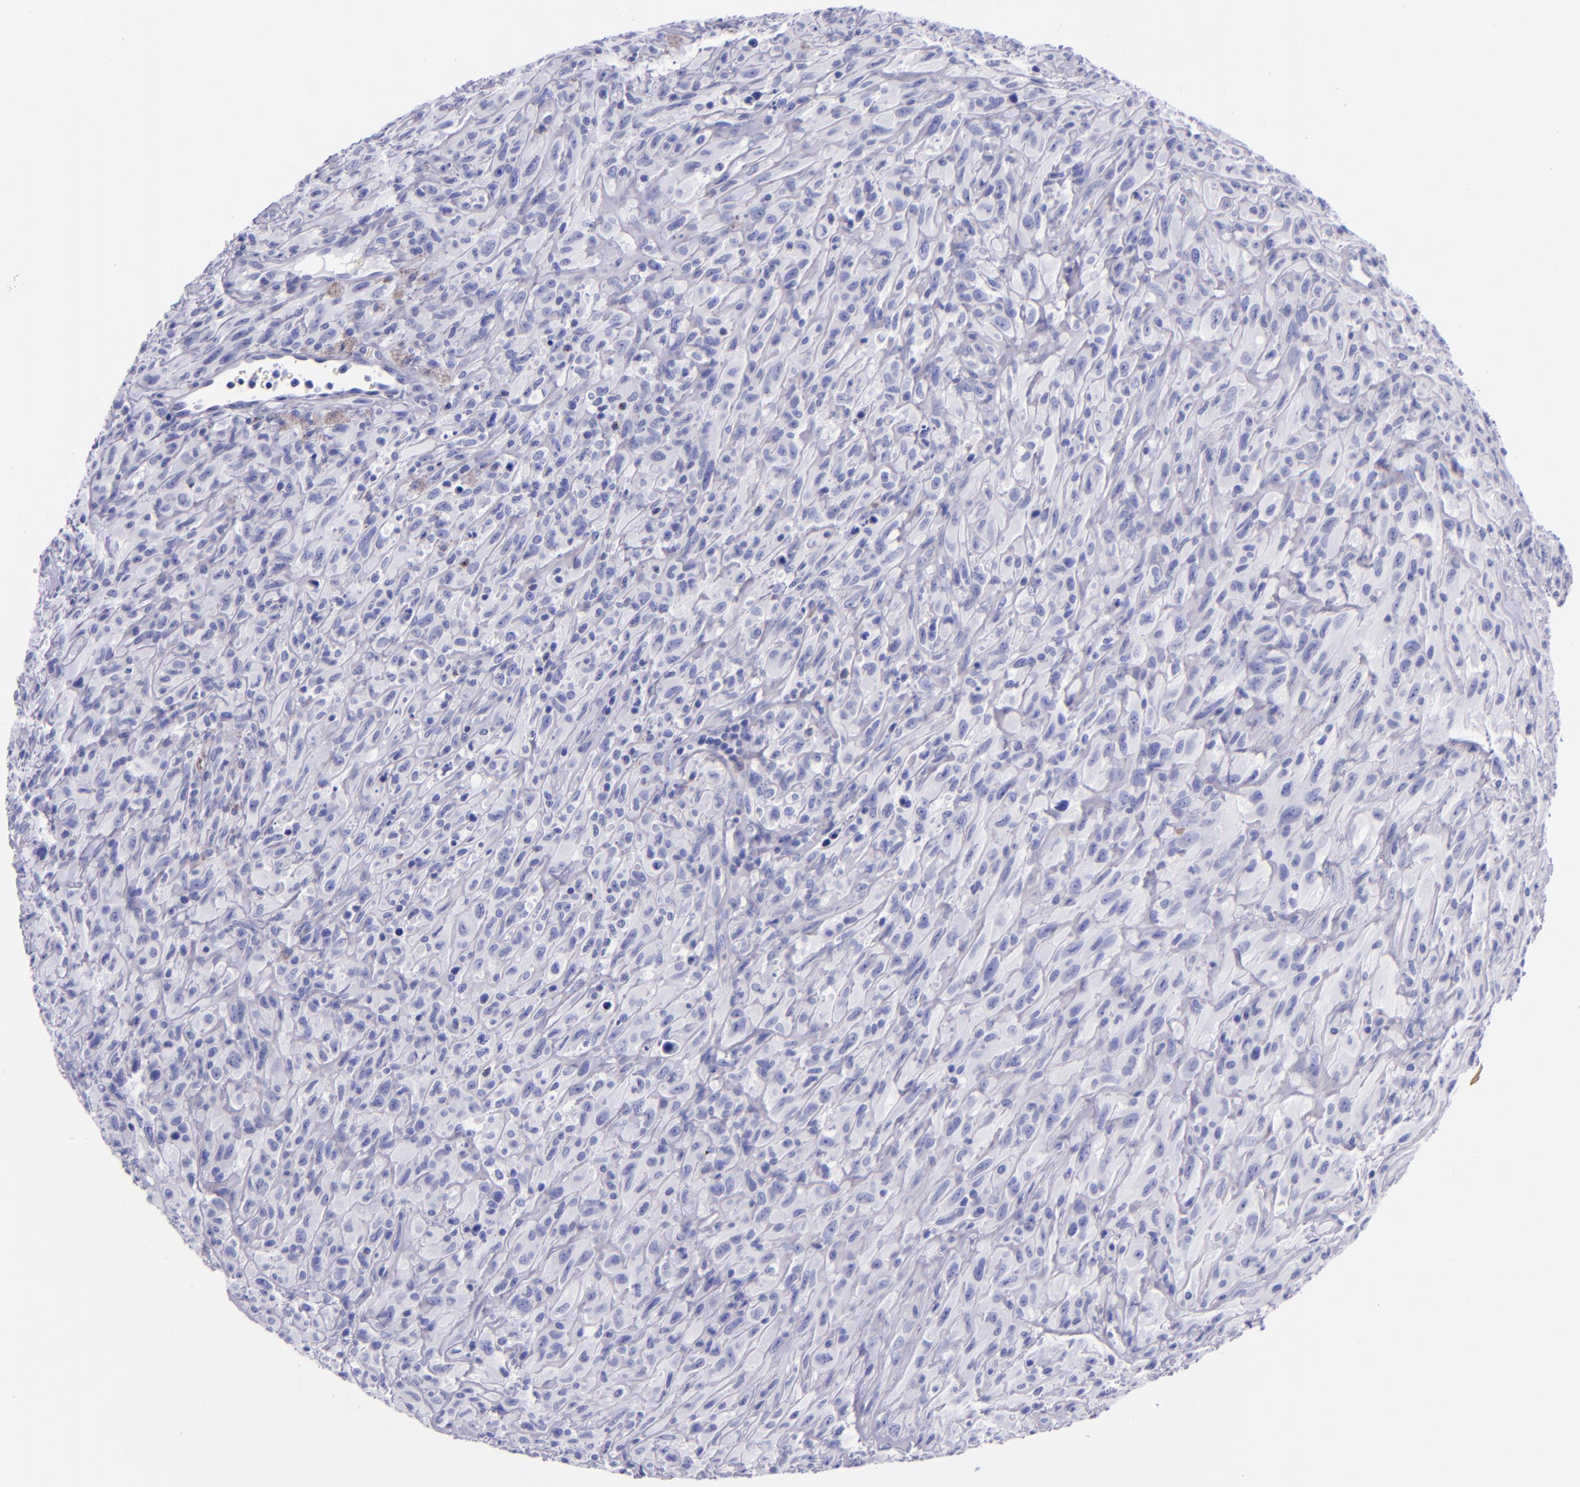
{"staining": {"intensity": "negative", "quantity": "none", "location": "none"}, "tissue": "glioma", "cell_type": "Tumor cells", "image_type": "cancer", "snomed": [{"axis": "morphology", "description": "Glioma, malignant, High grade"}, {"axis": "topography", "description": "Brain"}], "caption": "Immunohistochemical staining of human malignant glioma (high-grade) displays no significant staining in tumor cells.", "gene": "LAG3", "patient": {"sex": "male", "age": 48}}